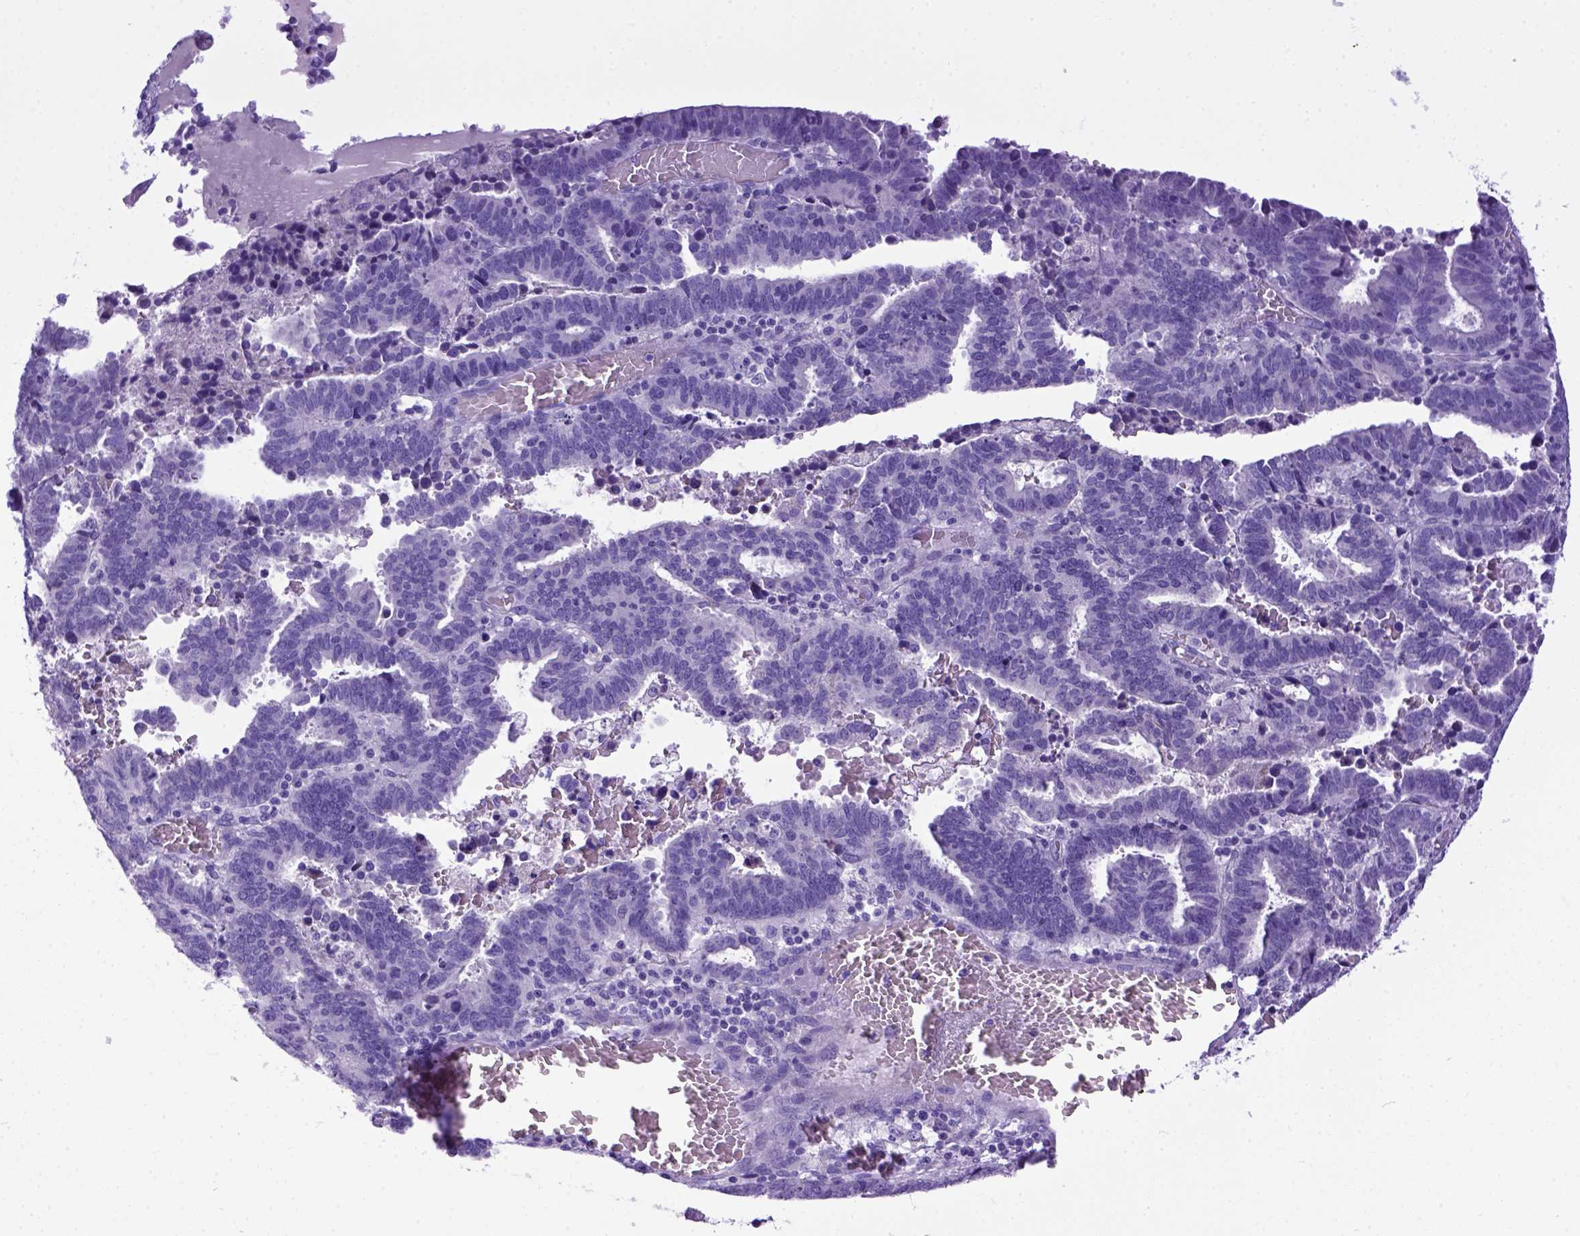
{"staining": {"intensity": "negative", "quantity": "none", "location": "none"}, "tissue": "endometrial cancer", "cell_type": "Tumor cells", "image_type": "cancer", "snomed": [{"axis": "morphology", "description": "Adenocarcinoma, NOS"}, {"axis": "topography", "description": "Uterus"}], "caption": "Immunohistochemistry histopathology image of endometrial cancer (adenocarcinoma) stained for a protein (brown), which exhibits no staining in tumor cells. (IHC, brightfield microscopy, high magnification).", "gene": "IGF2", "patient": {"sex": "female", "age": 83}}